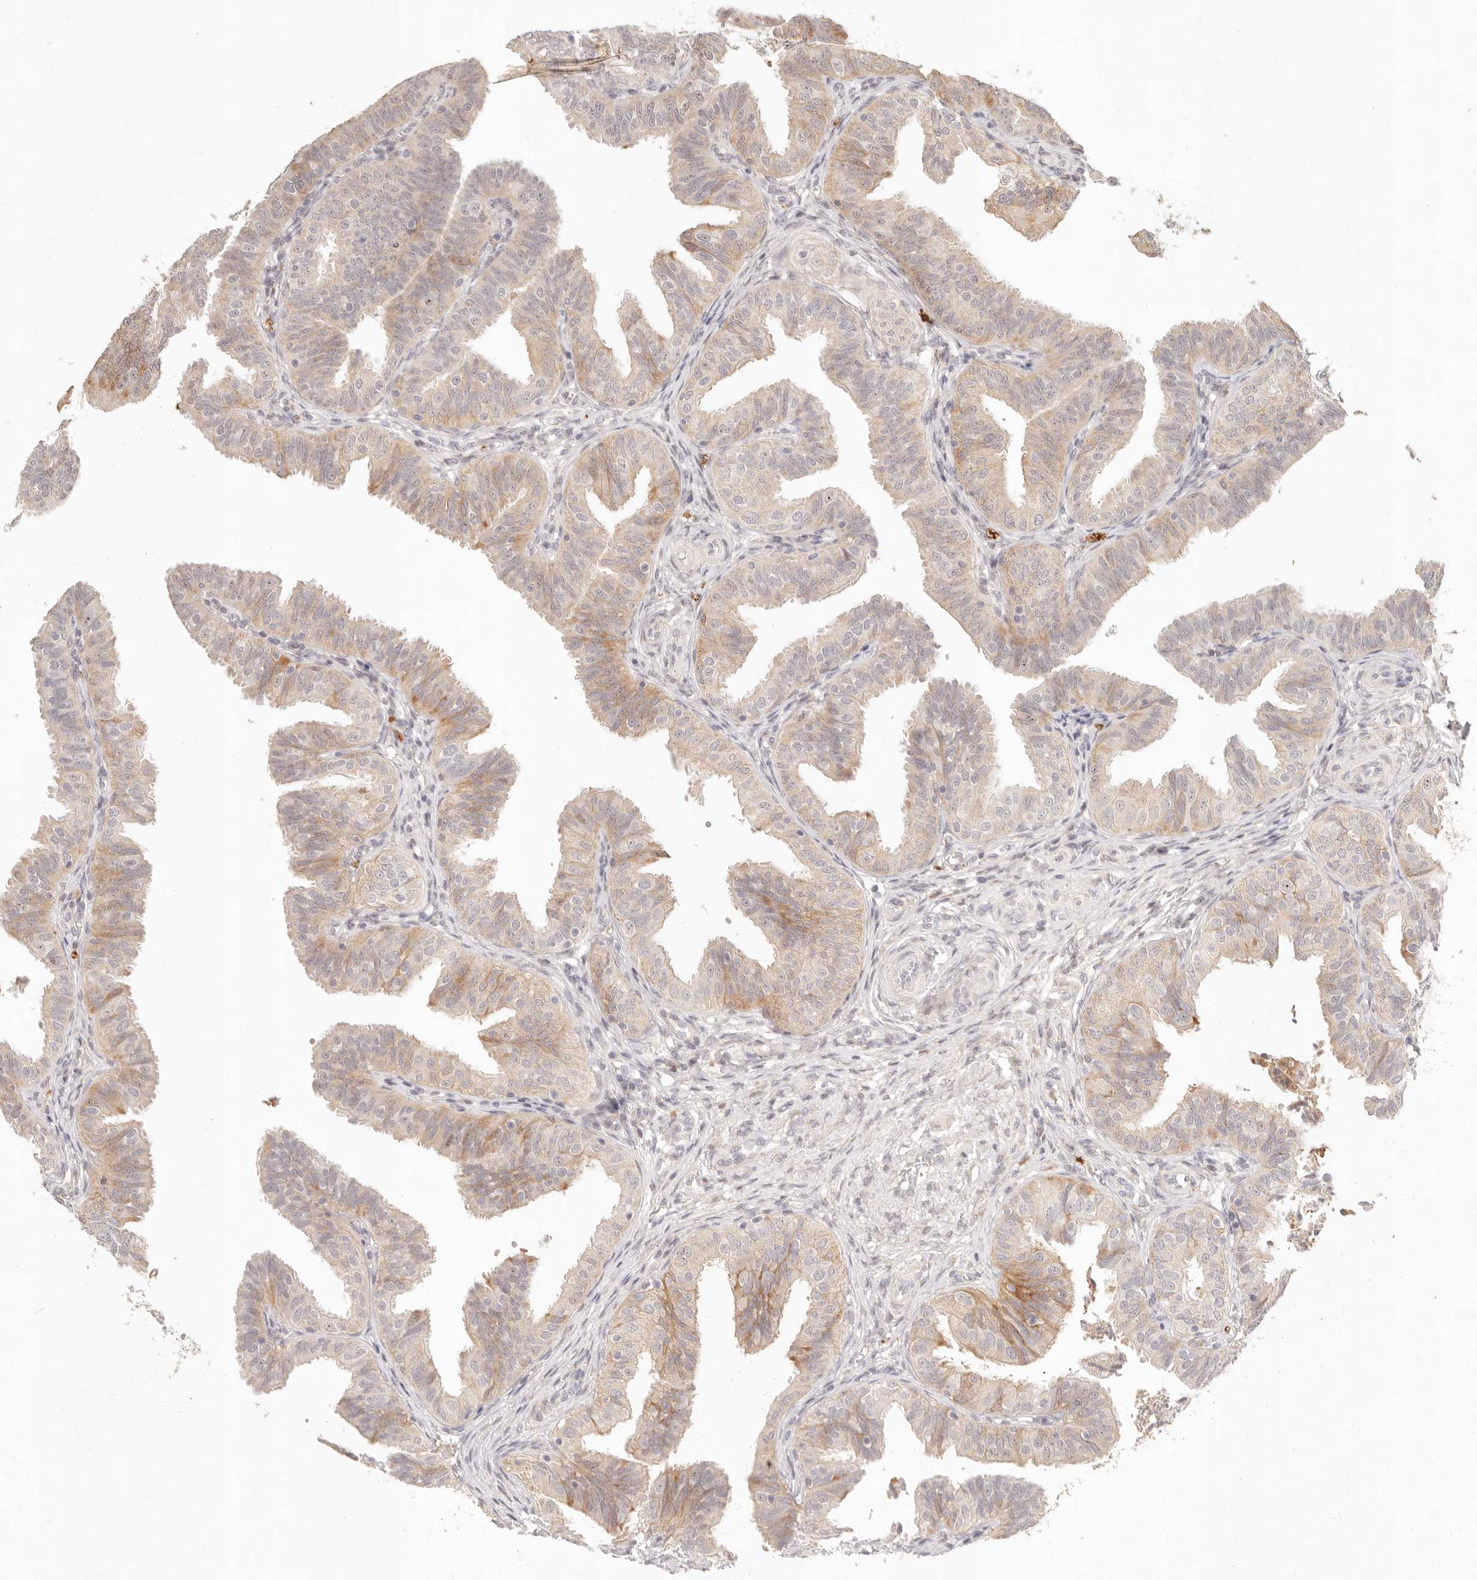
{"staining": {"intensity": "weak", "quantity": "25%-75%", "location": "cytoplasmic/membranous"}, "tissue": "fallopian tube", "cell_type": "Glandular cells", "image_type": "normal", "snomed": [{"axis": "morphology", "description": "Normal tissue, NOS"}, {"axis": "topography", "description": "Fallopian tube"}], "caption": "An image of fallopian tube stained for a protein displays weak cytoplasmic/membranous brown staining in glandular cells. (DAB = brown stain, brightfield microscopy at high magnification).", "gene": "C1orf127", "patient": {"sex": "female", "age": 35}}